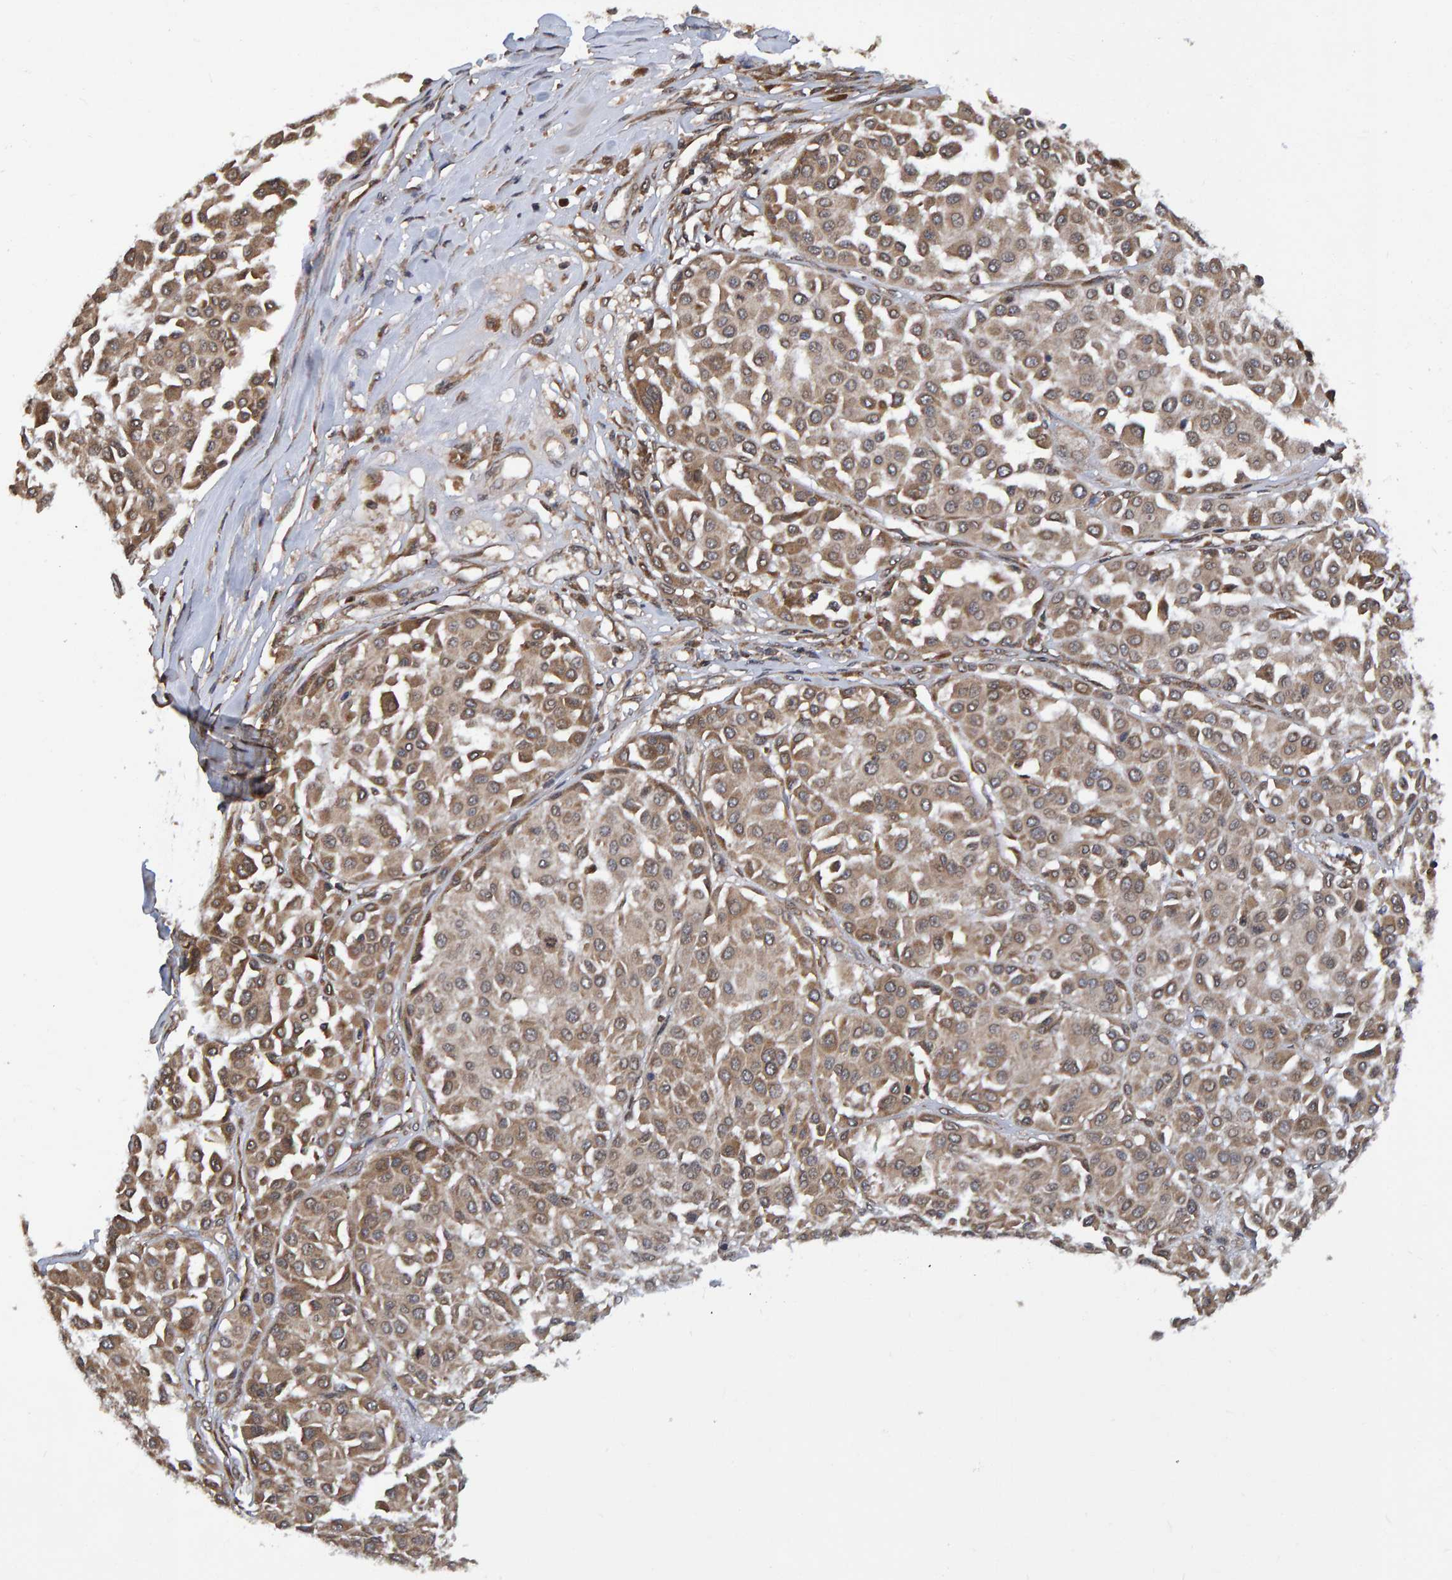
{"staining": {"intensity": "weak", "quantity": ">75%", "location": "cytoplasmic/membranous"}, "tissue": "melanoma", "cell_type": "Tumor cells", "image_type": "cancer", "snomed": [{"axis": "morphology", "description": "Malignant melanoma, Metastatic site"}, {"axis": "topography", "description": "Soft tissue"}], "caption": "This photomicrograph shows melanoma stained with IHC to label a protein in brown. The cytoplasmic/membranous of tumor cells show weak positivity for the protein. Nuclei are counter-stained blue.", "gene": "GAB2", "patient": {"sex": "male", "age": 41}}